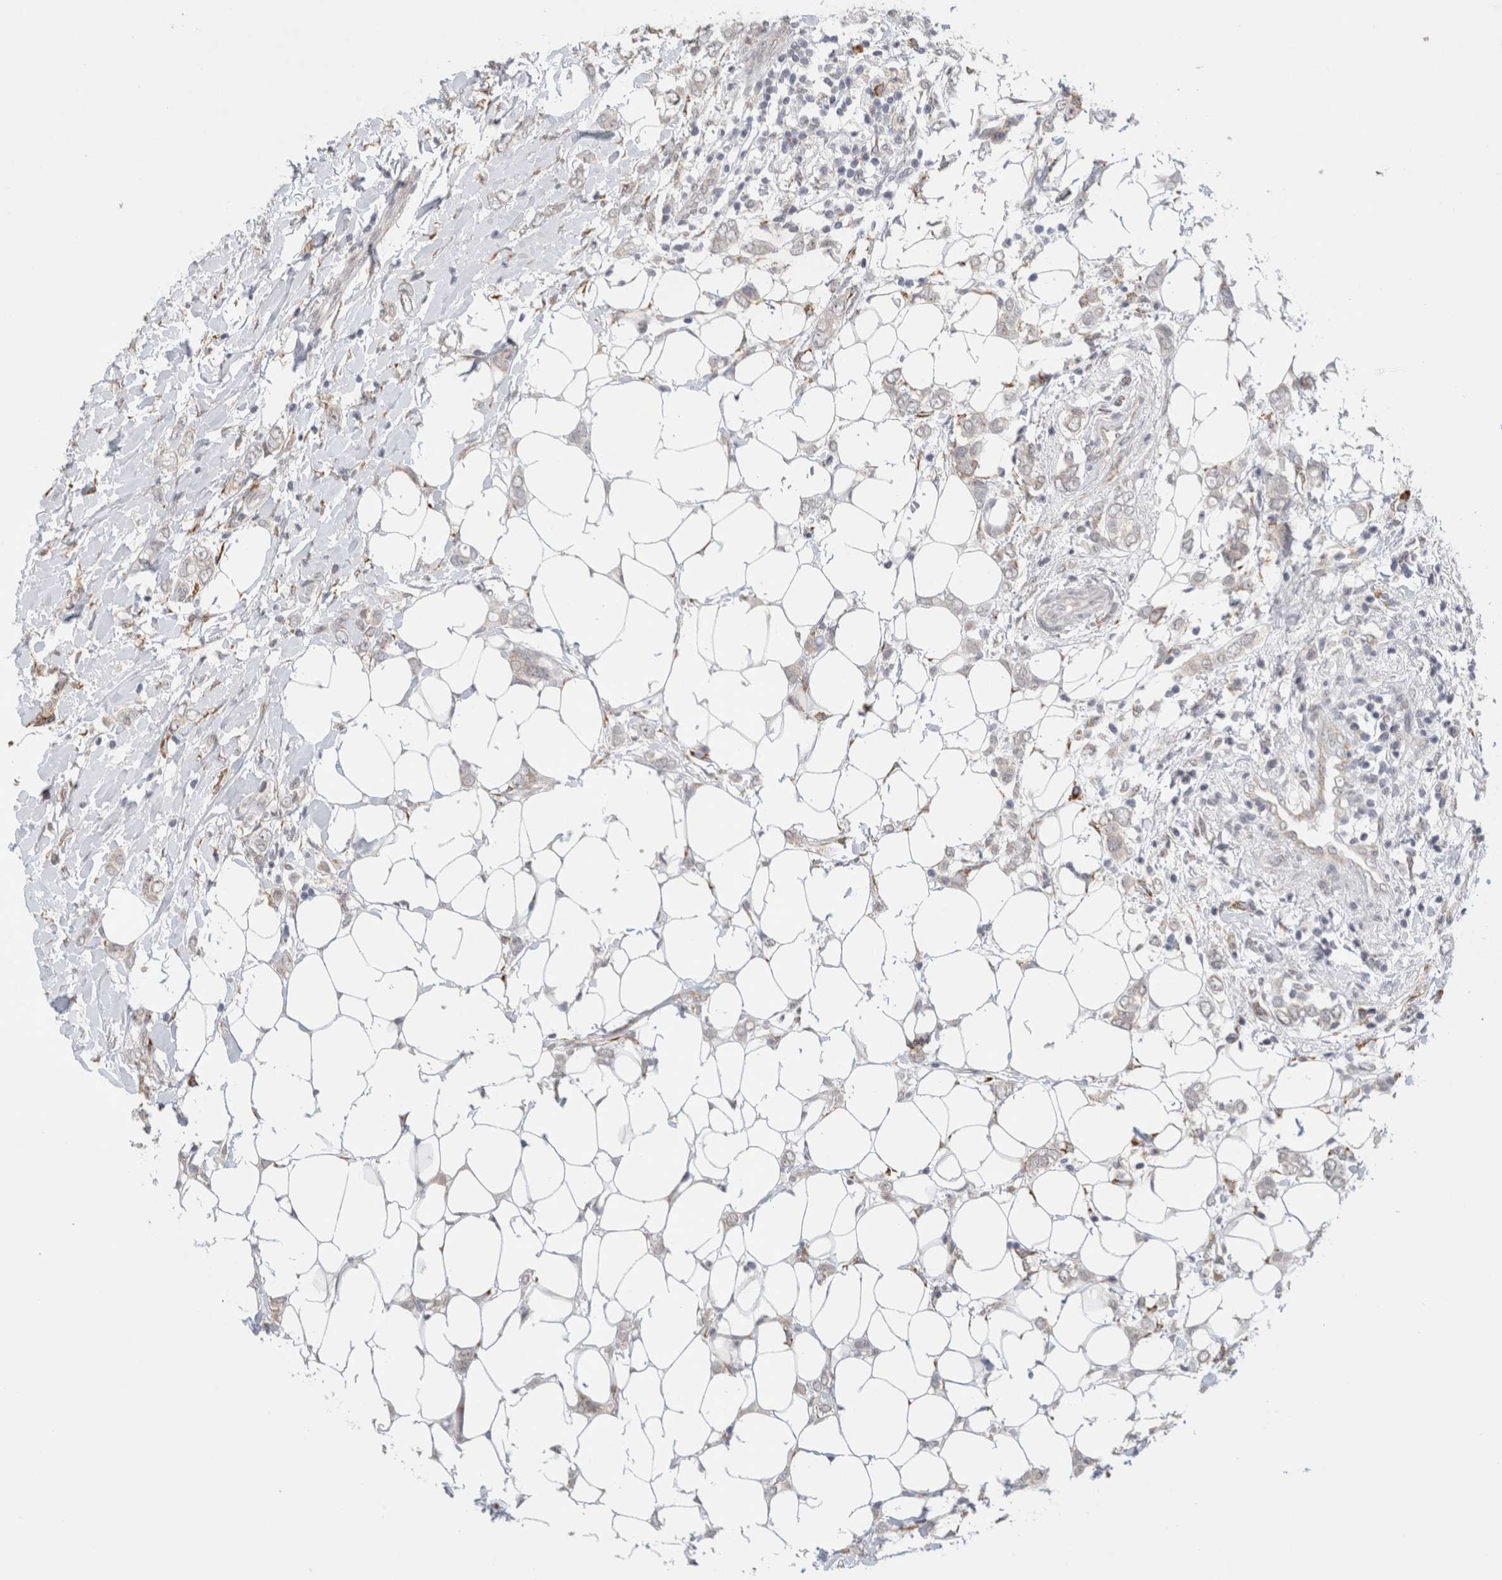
{"staining": {"intensity": "negative", "quantity": "none", "location": "none"}, "tissue": "breast cancer", "cell_type": "Tumor cells", "image_type": "cancer", "snomed": [{"axis": "morphology", "description": "Normal tissue, NOS"}, {"axis": "morphology", "description": "Lobular carcinoma"}, {"axis": "topography", "description": "Breast"}], "caption": "This is an immunohistochemistry photomicrograph of human breast cancer. There is no expression in tumor cells.", "gene": "HDLBP", "patient": {"sex": "female", "age": 47}}